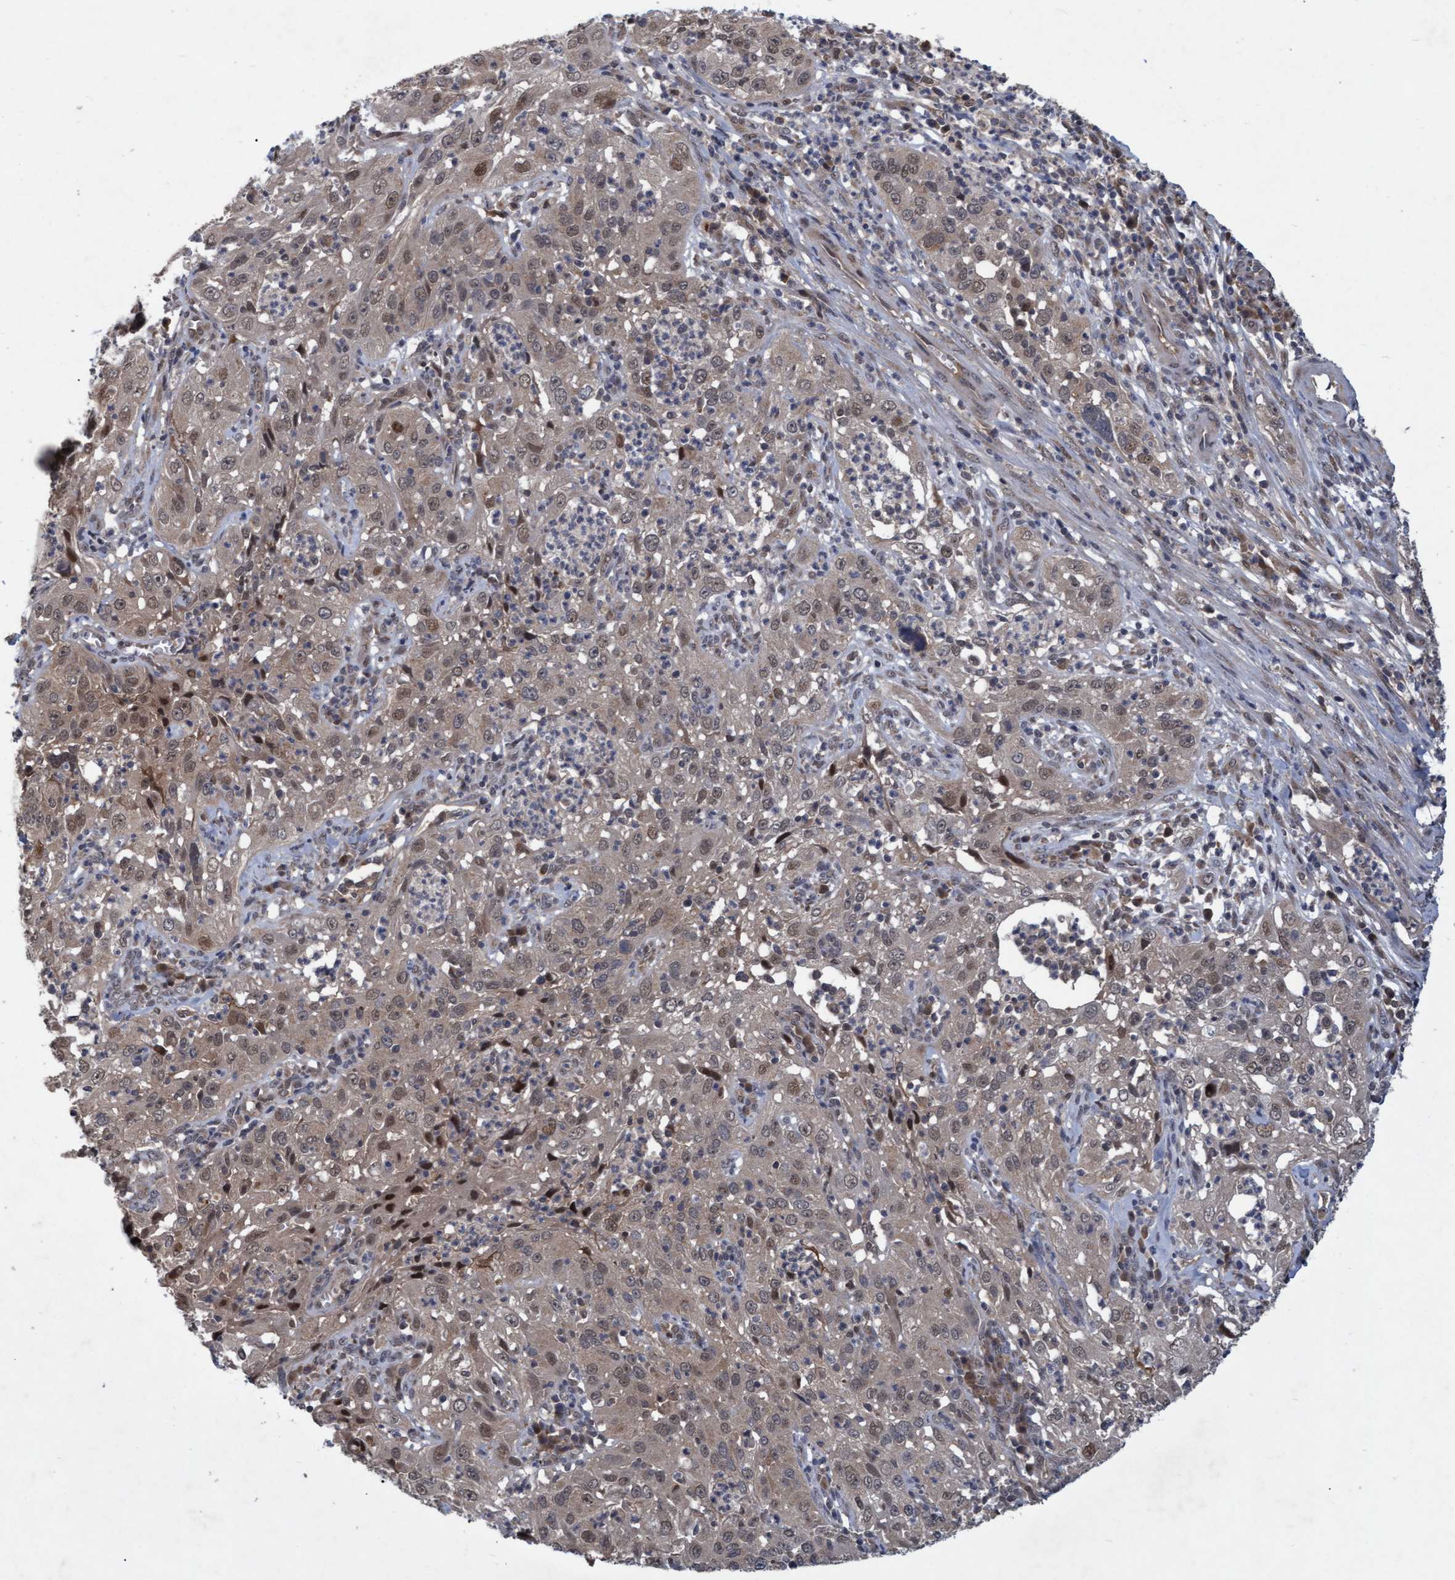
{"staining": {"intensity": "weak", "quantity": "25%-75%", "location": "cytoplasmic/membranous,nuclear"}, "tissue": "cervical cancer", "cell_type": "Tumor cells", "image_type": "cancer", "snomed": [{"axis": "morphology", "description": "Squamous cell carcinoma, NOS"}, {"axis": "topography", "description": "Cervix"}], "caption": "Protein expression analysis of cervical cancer exhibits weak cytoplasmic/membranous and nuclear staining in about 25%-75% of tumor cells.", "gene": "PSMB6", "patient": {"sex": "female", "age": 32}}